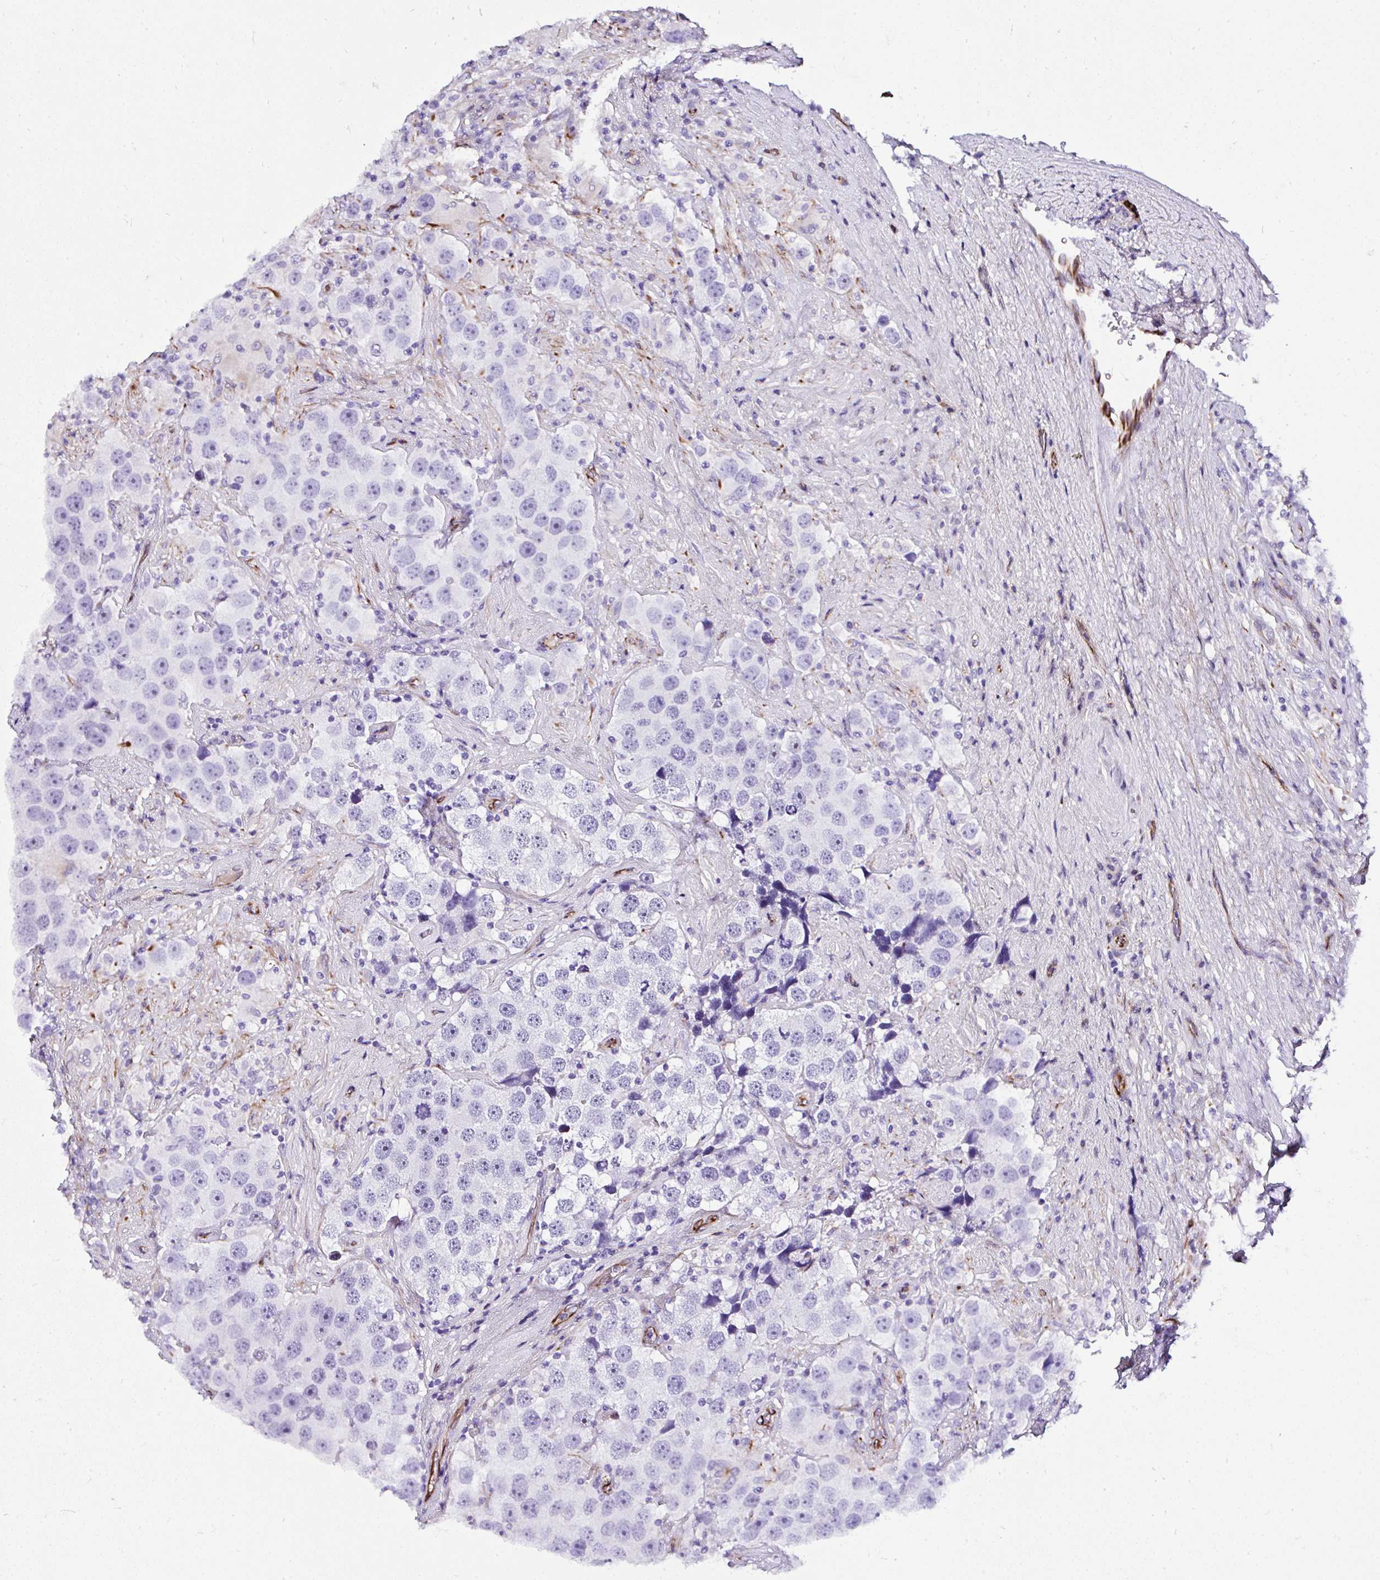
{"staining": {"intensity": "negative", "quantity": "none", "location": "none"}, "tissue": "testis cancer", "cell_type": "Tumor cells", "image_type": "cancer", "snomed": [{"axis": "morphology", "description": "Seminoma, NOS"}, {"axis": "topography", "description": "Testis"}], "caption": "The micrograph reveals no staining of tumor cells in testis cancer.", "gene": "DEPDC5", "patient": {"sex": "male", "age": 49}}